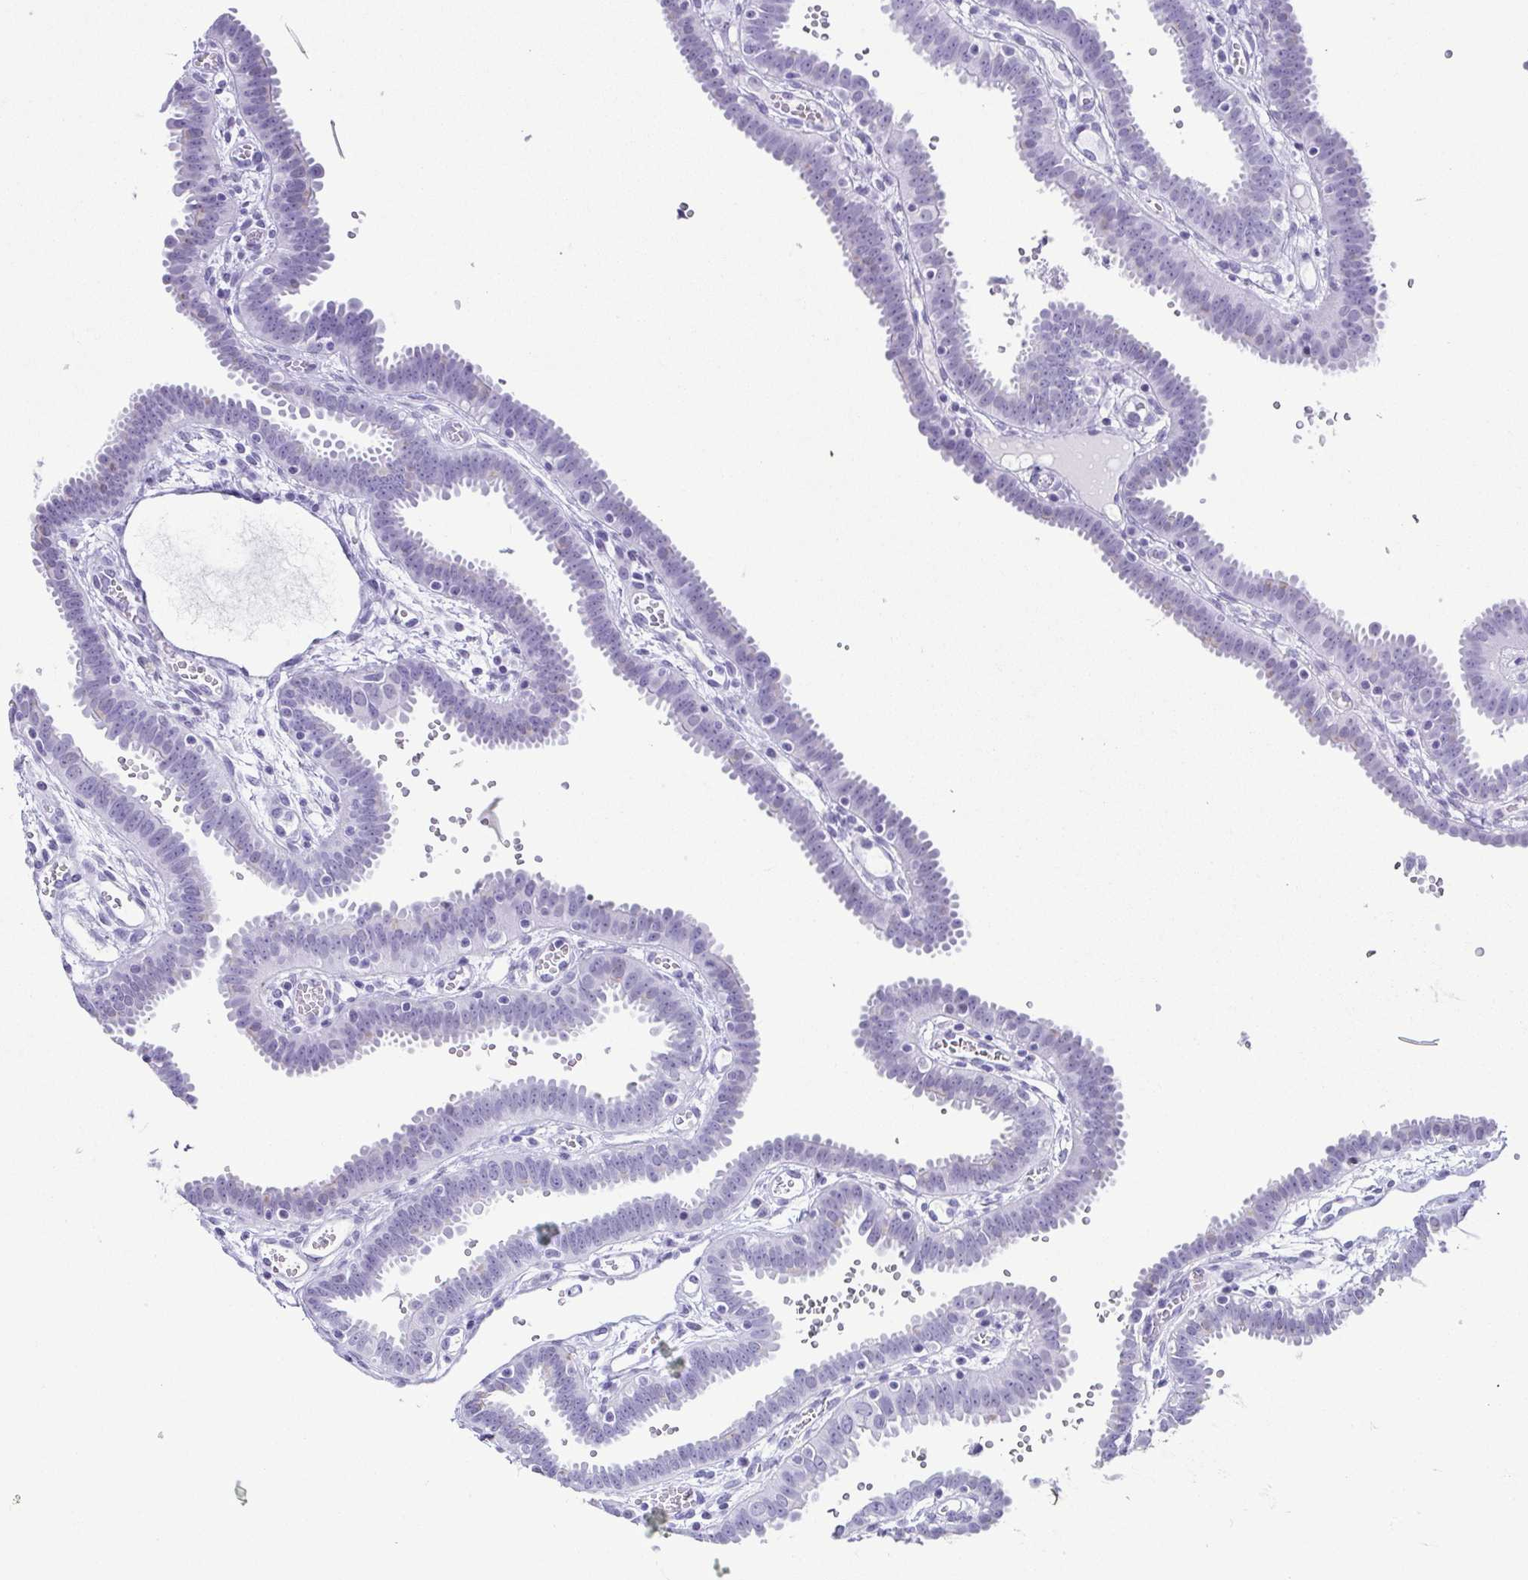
{"staining": {"intensity": "negative", "quantity": "none", "location": "none"}, "tissue": "fallopian tube", "cell_type": "Glandular cells", "image_type": "normal", "snomed": [{"axis": "morphology", "description": "Normal tissue, NOS"}, {"axis": "topography", "description": "Fallopian tube"}], "caption": "This is a photomicrograph of immunohistochemistry staining of unremarkable fallopian tube, which shows no expression in glandular cells. (Stains: DAB immunohistochemistry (IHC) with hematoxylin counter stain, Microscopy: brightfield microscopy at high magnification).", "gene": "ESX1", "patient": {"sex": "female", "age": 37}}